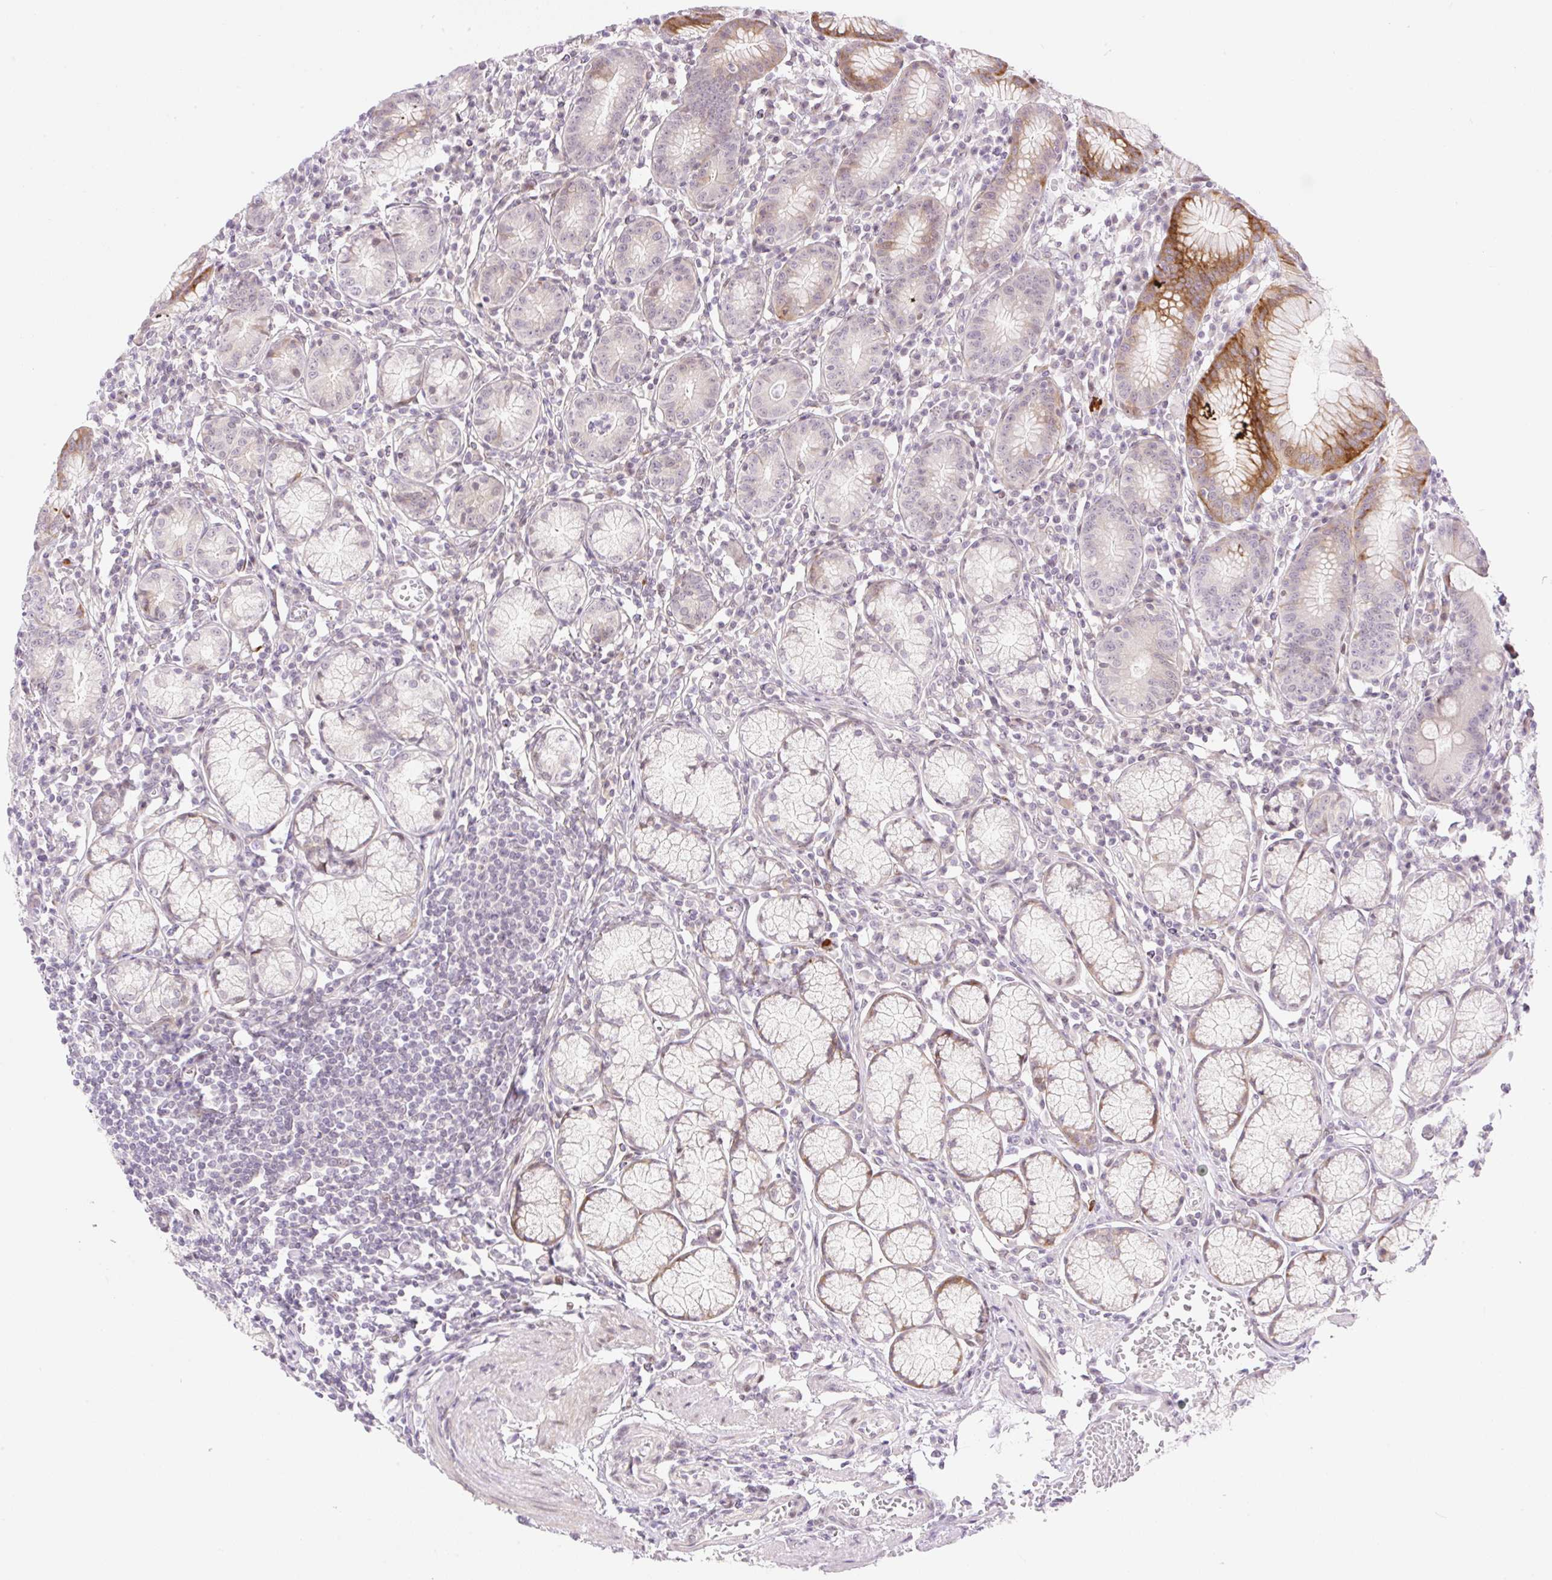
{"staining": {"intensity": "moderate", "quantity": "<25%", "location": "cytoplasmic/membranous,nuclear"}, "tissue": "stomach", "cell_type": "Glandular cells", "image_type": "normal", "snomed": [{"axis": "morphology", "description": "Normal tissue, NOS"}, {"axis": "topography", "description": "Stomach"}], "caption": "Unremarkable stomach shows moderate cytoplasmic/membranous,nuclear positivity in about <25% of glandular cells (DAB IHC, brown staining for protein, blue staining for nuclei)..", "gene": "ENSG00000264668", "patient": {"sex": "male", "age": 55}}